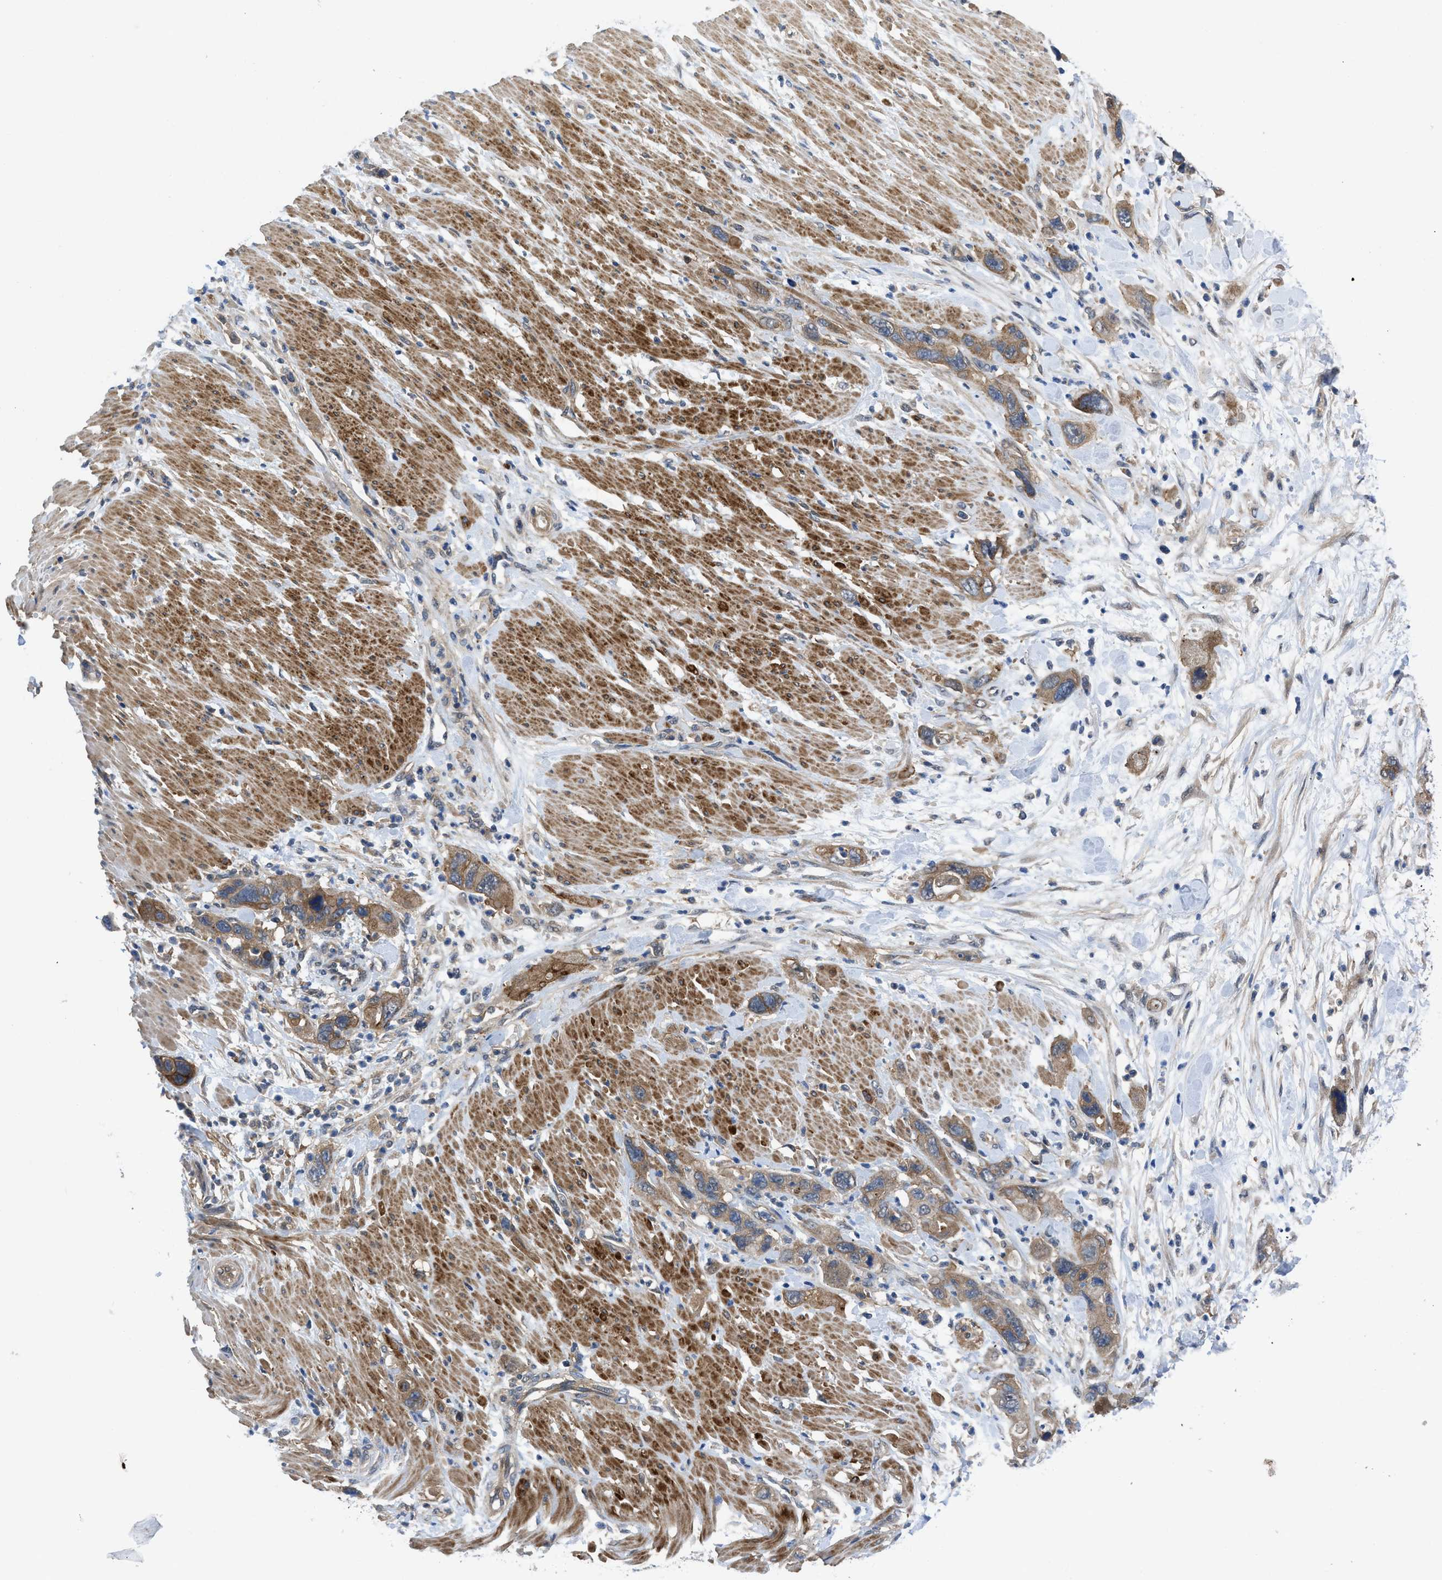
{"staining": {"intensity": "moderate", "quantity": ">75%", "location": "cytoplasmic/membranous"}, "tissue": "pancreatic cancer", "cell_type": "Tumor cells", "image_type": "cancer", "snomed": [{"axis": "morphology", "description": "Normal tissue, NOS"}, {"axis": "morphology", "description": "Adenocarcinoma, NOS"}, {"axis": "topography", "description": "Pancreas"}], "caption": "High-magnification brightfield microscopy of pancreatic cancer stained with DAB (brown) and counterstained with hematoxylin (blue). tumor cells exhibit moderate cytoplasmic/membranous expression is present in about>75% of cells.", "gene": "PANX1", "patient": {"sex": "female", "age": 71}}